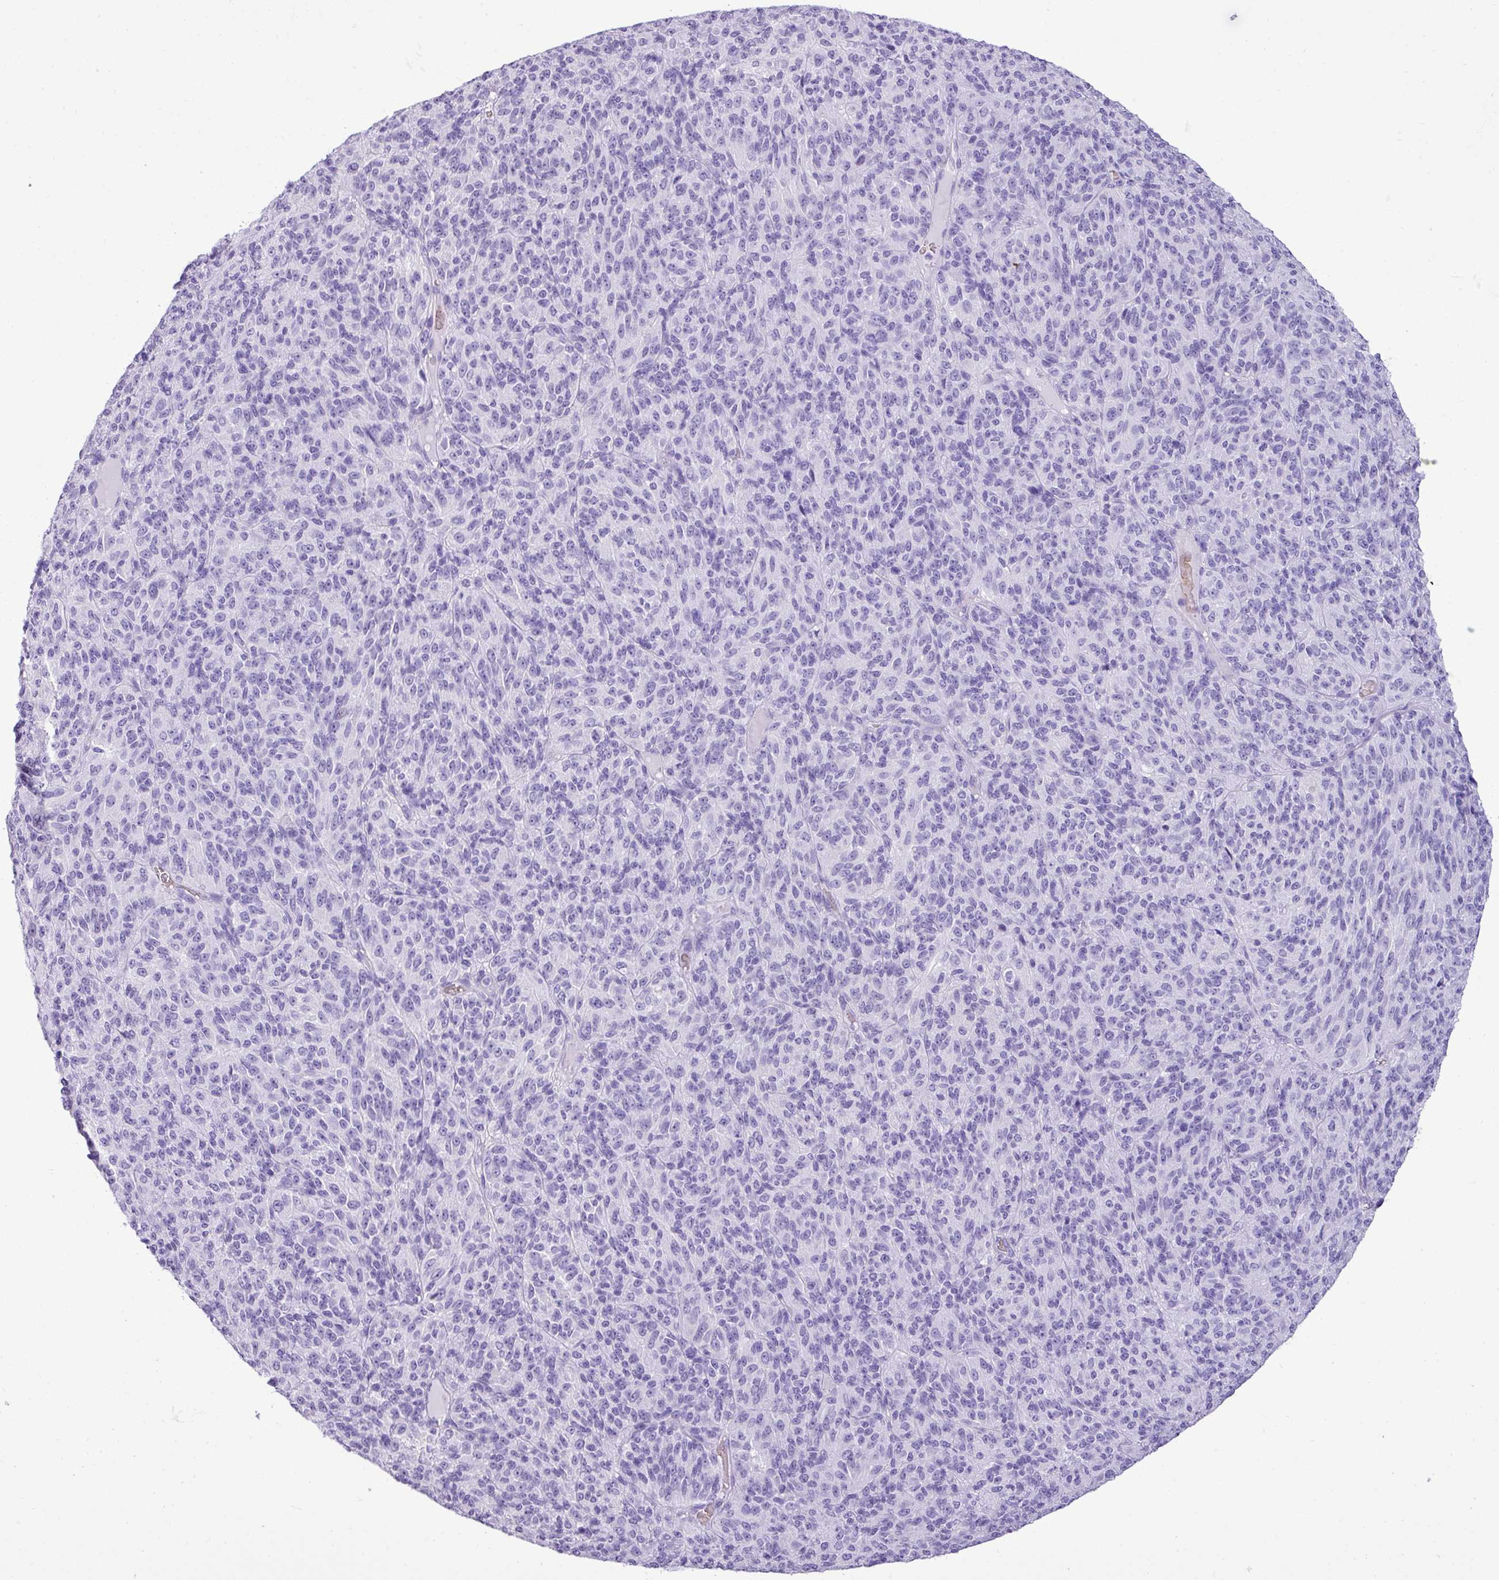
{"staining": {"intensity": "negative", "quantity": "none", "location": "none"}, "tissue": "melanoma", "cell_type": "Tumor cells", "image_type": "cancer", "snomed": [{"axis": "morphology", "description": "Malignant melanoma, Metastatic site"}, {"axis": "topography", "description": "Brain"}], "caption": "A high-resolution image shows IHC staining of malignant melanoma (metastatic site), which exhibits no significant staining in tumor cells.", "gene": "ZSCAN5A", "patient": {"sex": "female", "age": 56}}